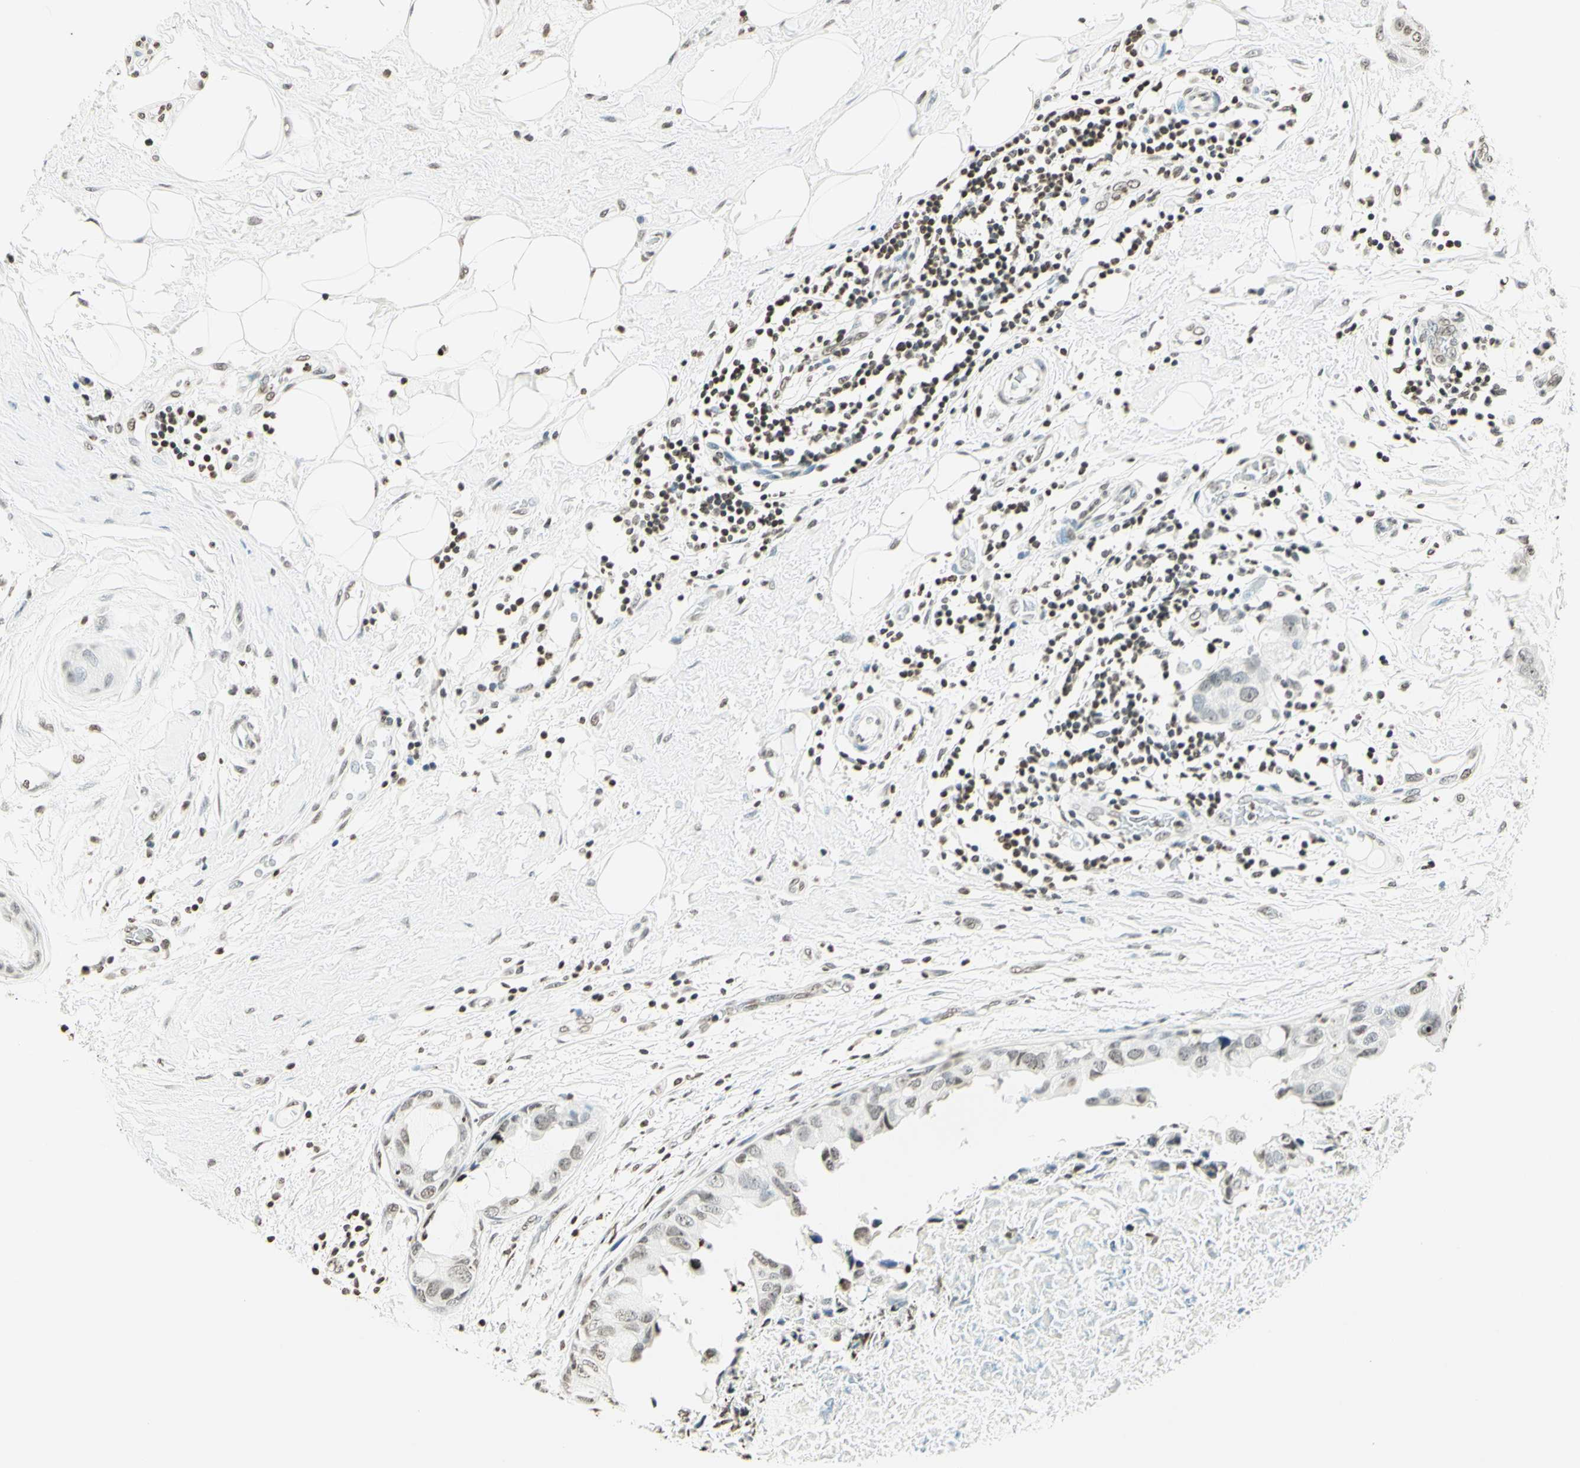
{"staining": {"intensity": "weak", "quantity": "25%-75%", "location": "nuclear"}, "tissue": "breast cancer", "cell_type": "Tumor cells", "image_type": "cancer", "snomed": [{"axis": "morphology", "description": "Duct carcinoma"}, {"axis": "topography", "description": "Breast"}], "caption": "Immunohistochemical staining of intraductal carcinoma (breast) exhibits weak nuclear protein positivity in about 25%-75% of tumor cells. The protein of interest is shown in brown color, while the nuclei are stained blue.", "gene": "MSH2", "patient": {"sex": "female", "age": 40}}